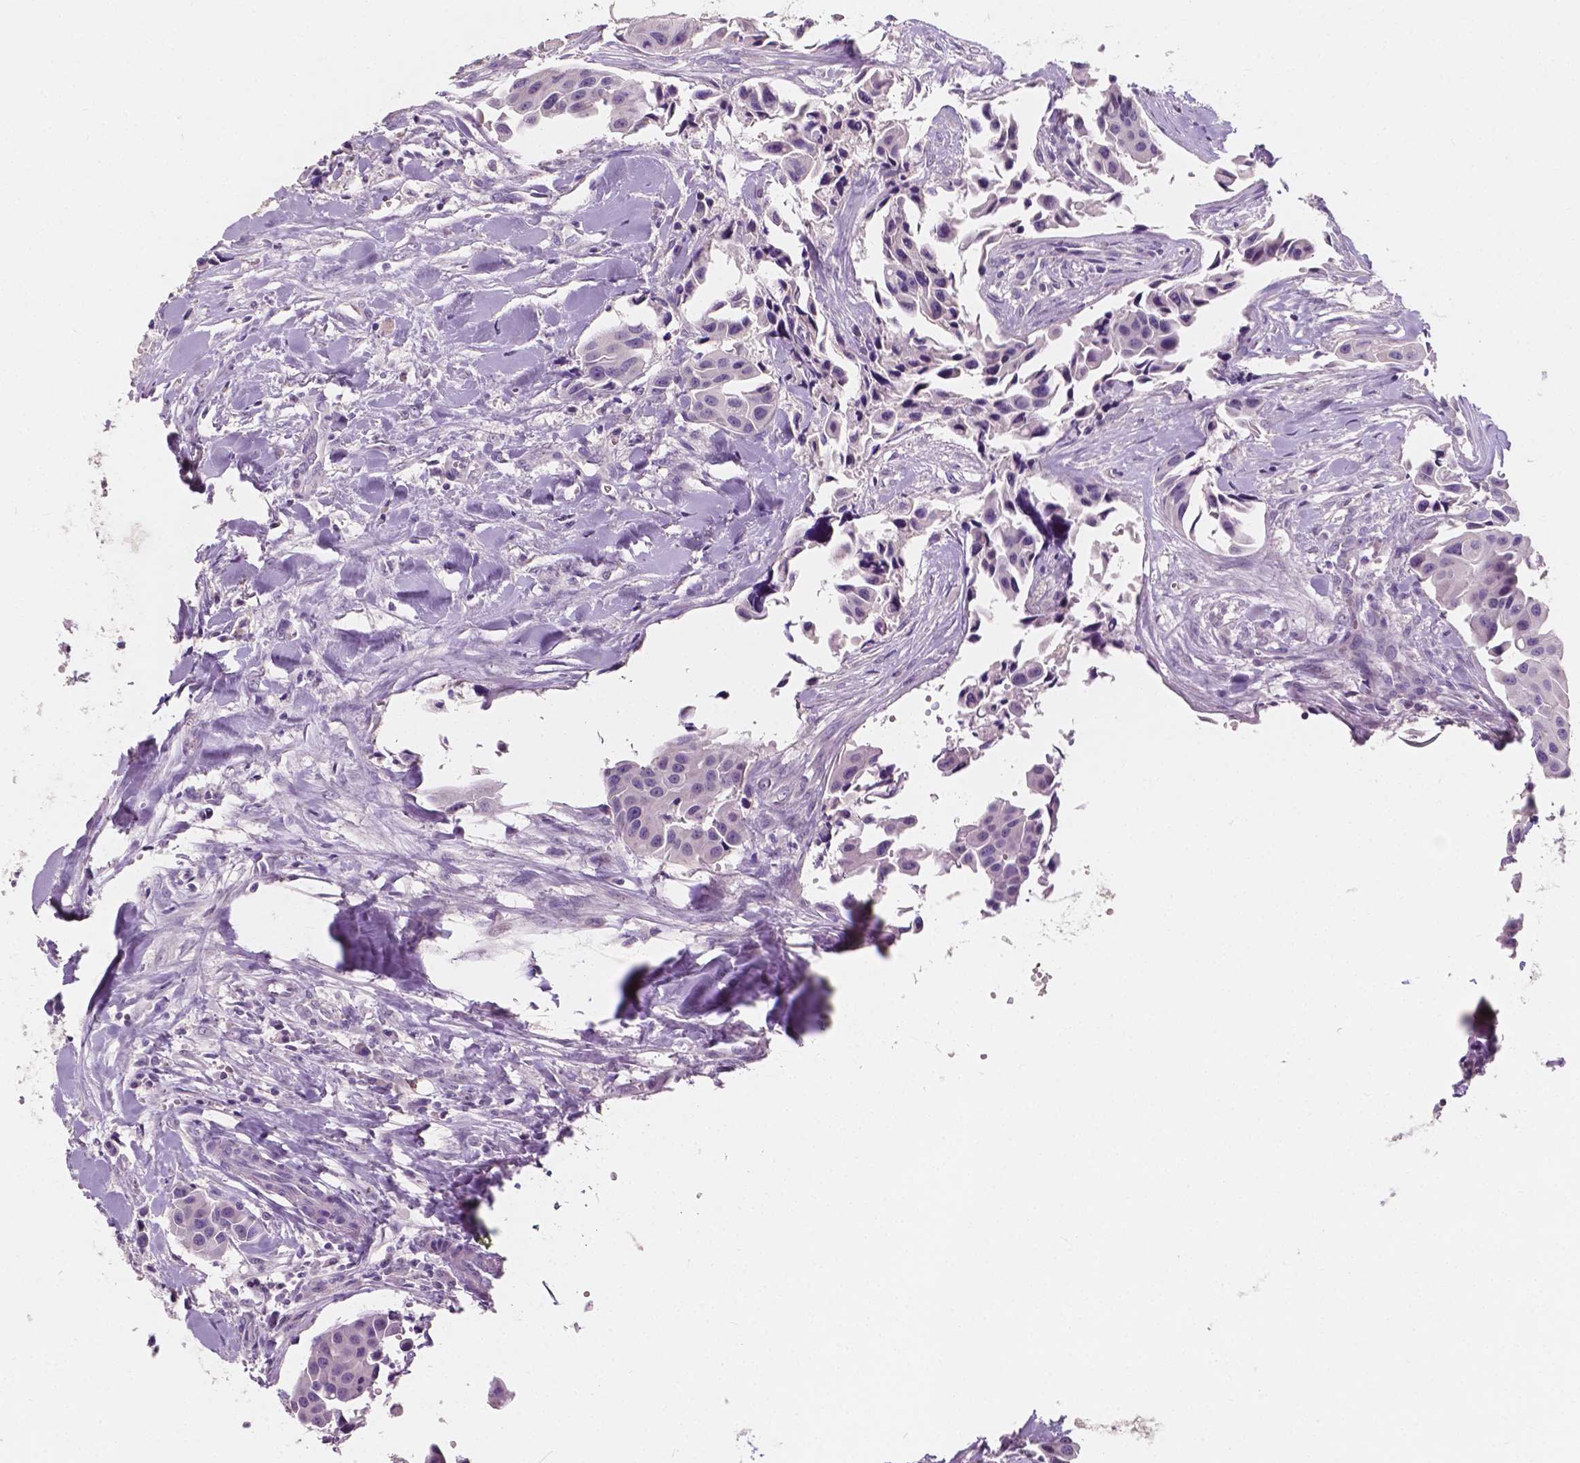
{"staining": {"intensity": "negative", "quantity": "none", "location": "none"}, "tissue": "head and neck cancer", "cell_type": "Tumor cells", "image_type": "cancer", "snomed": [{"axis": "morphology", "description": "Adenocarcinoma, NOS"}, {"axis": "topography", "description": "Head-Neck"}], "caption": "DAB (3,3'-diaminobenzidine) immunohistochemical staining of human head and neck cancer (adenocarcinoma) demonstrates no significant positivity in tumor cells.", "gene": "TAL1", "patient": {"sex": "male", "age": 76}}